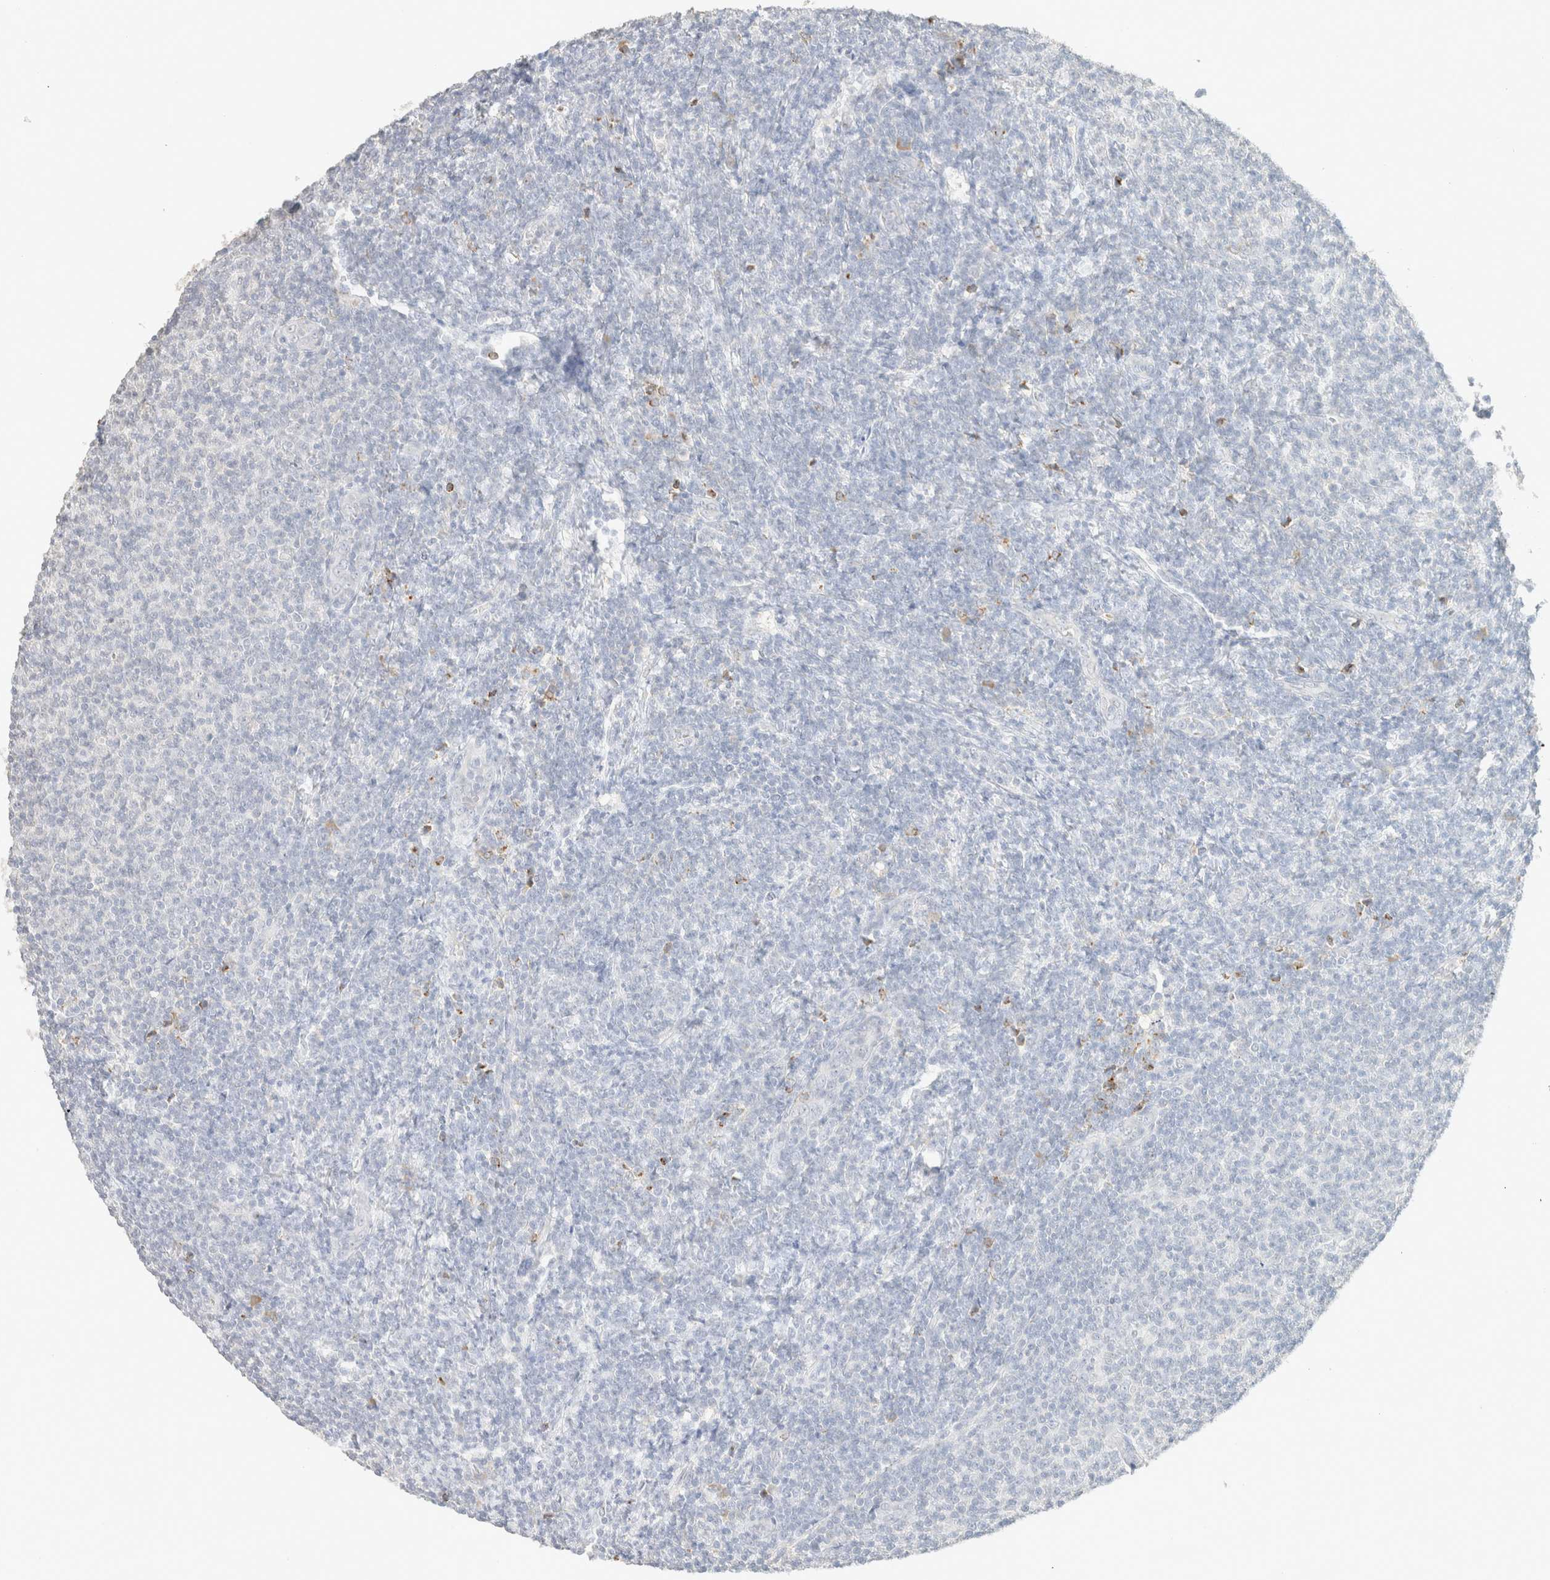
{"staining": {"intensity": "negative", "quantity": "none", "location": "none"}, "tissue": "lymphoma", "cell_type": "Tumor cells", "image_type": "cancer", "snomed": [{"axis": "morphology", "description": "Malignant lymphoma, non-Hodgkin's type, Low grade"}, {"axis": "topography", "description": "Lymph node"}], "caption": "High power microscopy micrograph of an immunohistochemistry photomicrograph of lymphoma, revealing no significant expression in tumor cells. (Brightfield microscopy of DAB (3,3'-diaminobenzidine) immunohistochemistry (IHC) at high magnification).", "gene": "CPA1", "patient": {"sex": "male", "age": 66}}